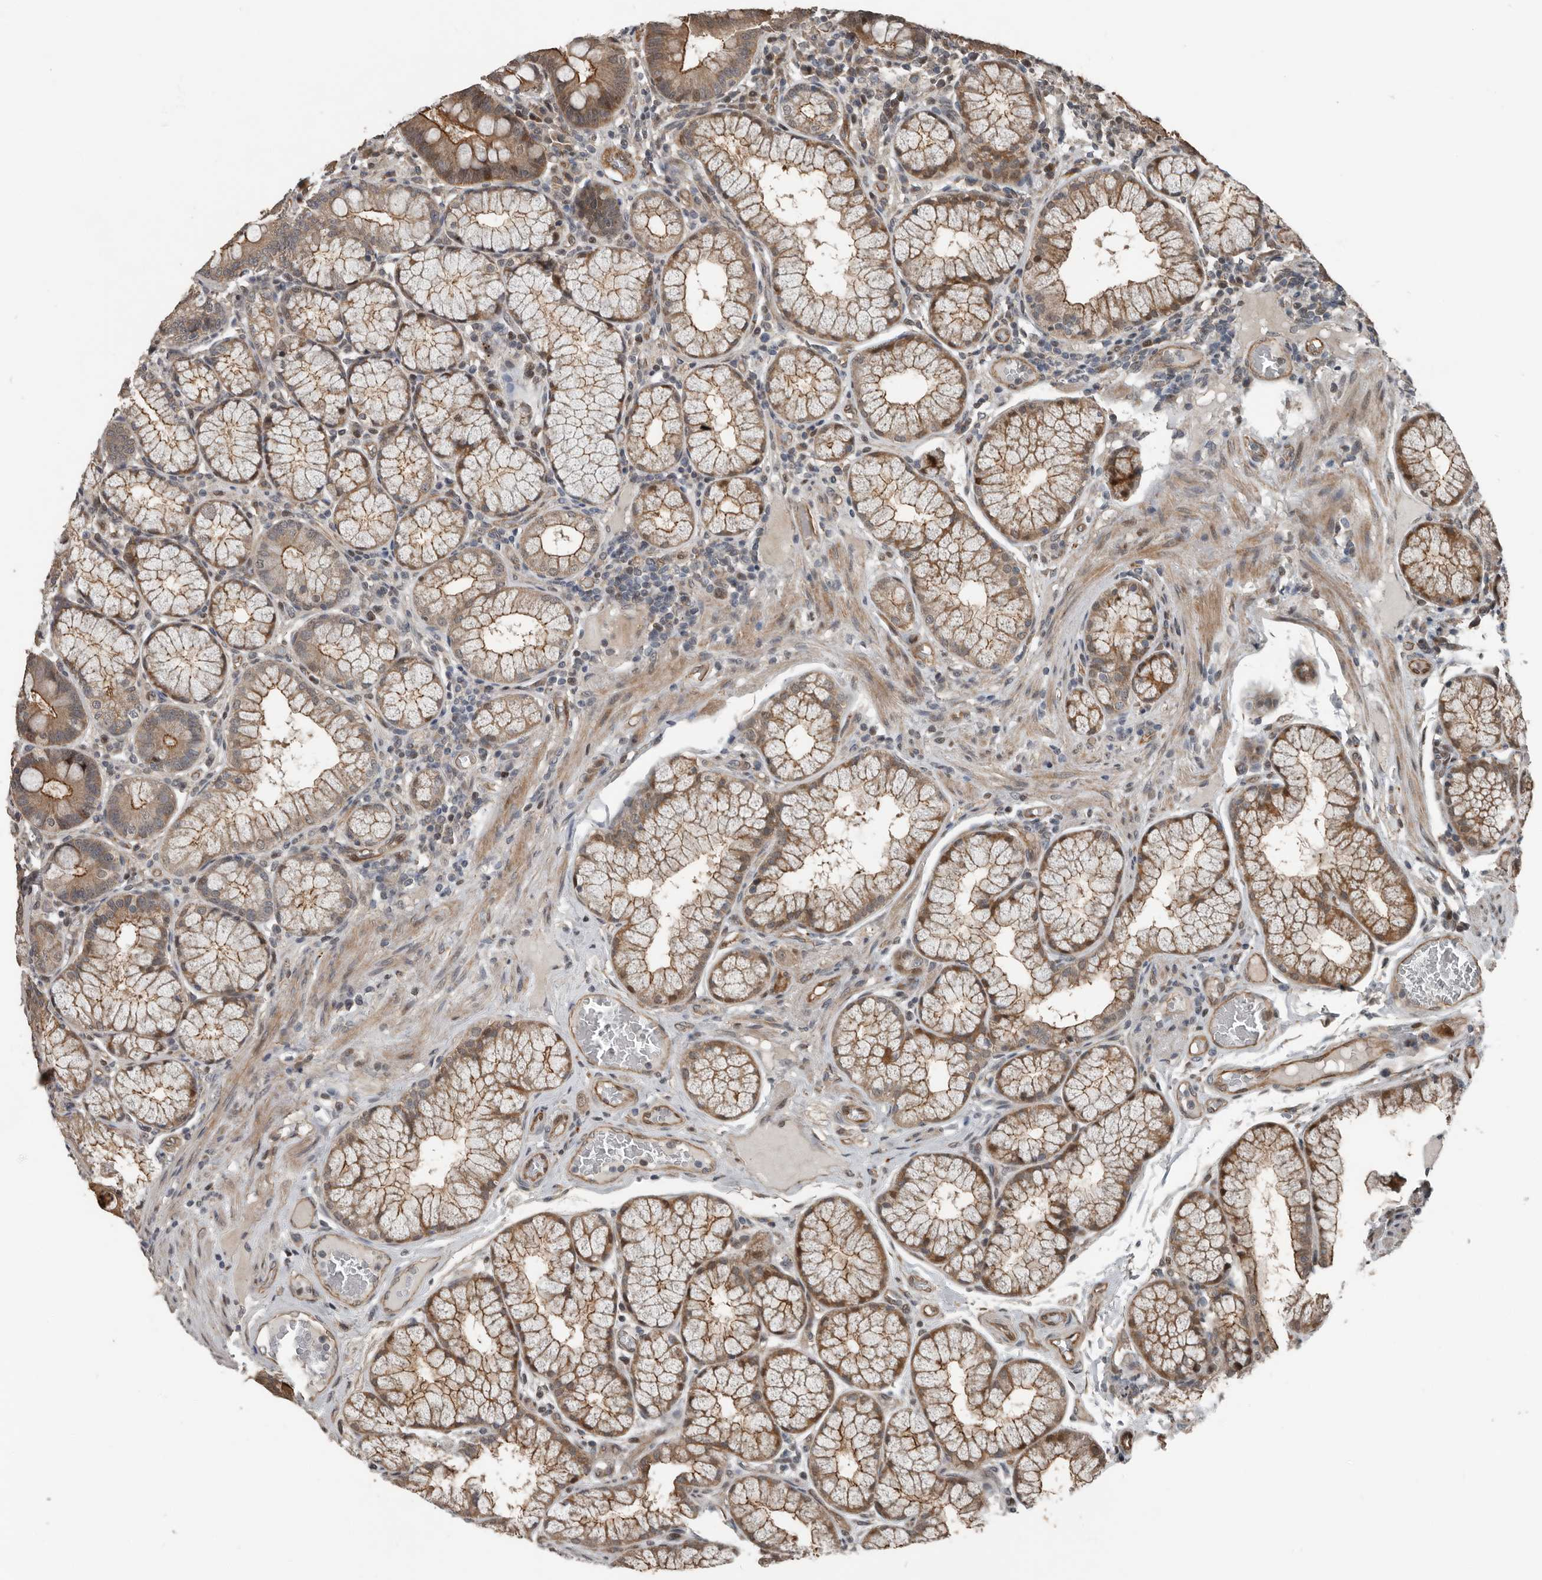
{"staining": {"intensity": "strong", "quantity": ">75%", "location": "cytoplasmic/membranous,nuclear"}, "tissue": "duodenum", "cell_type": "Glandular cells", "image_type": "normal", "snomed": [{"axis": "morphology", "description": "Normal tissue, NOS"}, {"axis": "topography", "description": "Duodenum"}], "caption": "Immunohistochemical staining of unremarkable duodenum demonstrates high levels of strong cytoplasmic/membranous,nuclear positivity in approximately >75% of glandular cells. (DAB IHC, brown staining for protein, blue staining for nuclei).", "gene": "YOD1", "patient": {"sex": "male", "age": 50}}